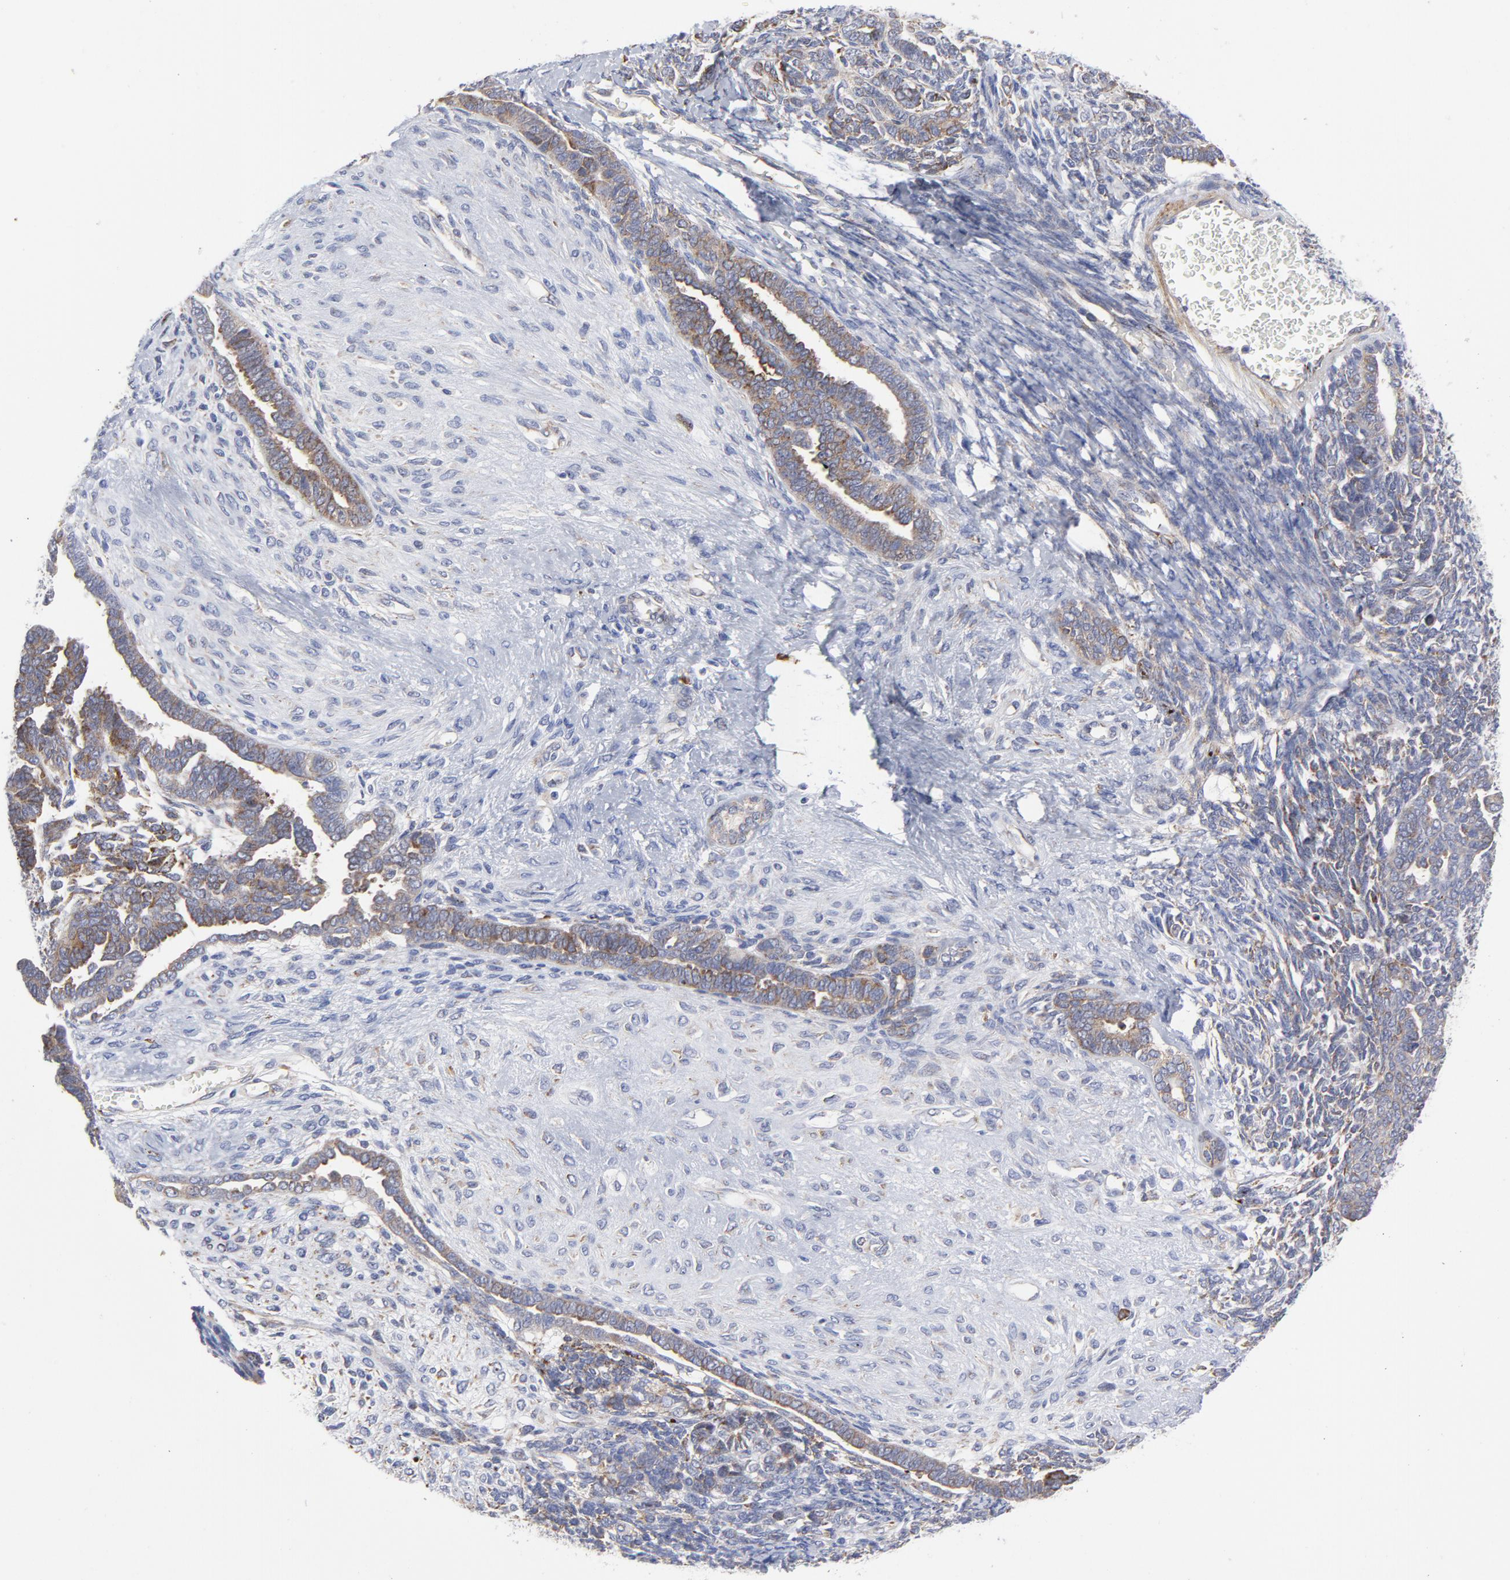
{"staining": {"intensity": "moderate", "quantity": "25%-75%", "location": "cytoplasmic/membranous"}, "tissue": "endometrial cancer", "cell_type": "Tumor cells", "image_type": "cancer", "snomed": [{"axis": "morphology", "description": "Neoplasm, malignant, NOS"}, {"axis": "topography", "description": "Endometrium"}], "caption": "This histopathology image reveals immunohistochemistry staining of human neoplasm (malignant) (endometrial), with medium moderate cytoplasmic/membranous staining in approximately 25%-75% of tumor cells.", "gene": "RAPGEF3", "patient": {"sex": "female", "age": 74}}